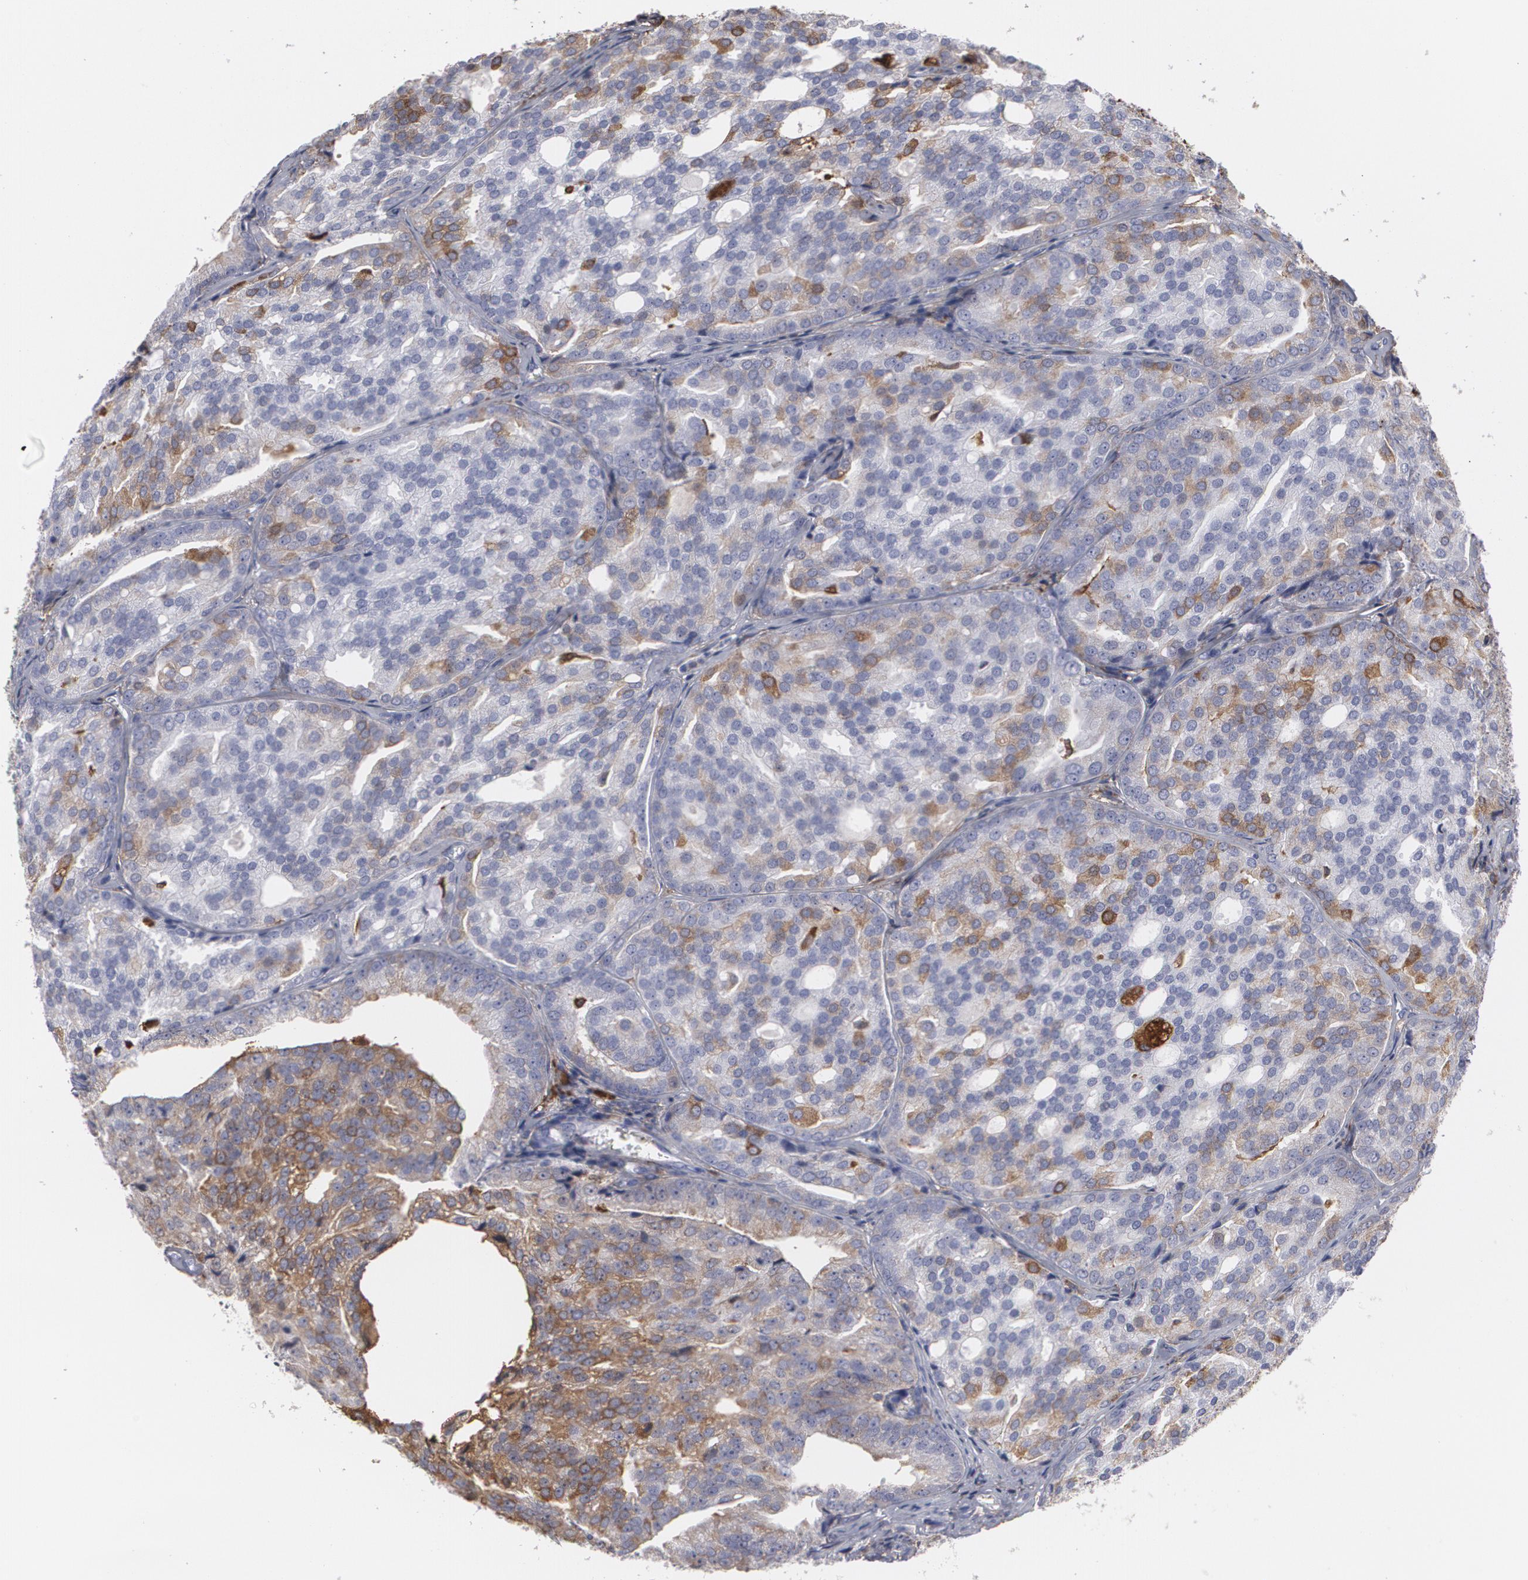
{"staining": {"intensity": "weak", "quantity": "<25%", "location": "cytoplasmic/membranous"}, "tissue": "prostate cancer", "cell_type": "Tumor cells", "image_type": "cancer", "snomed": [{"axis": "morphology", "description": "Adenocarcinoma, High grade"}, {"axis": "topography", "description": "Prostate"}], "caption": "IHC of human prostate cancer shows no positivity in tumor cells.", "gene": "ODC1", "patient": {"sex": "male", "age": 64}}